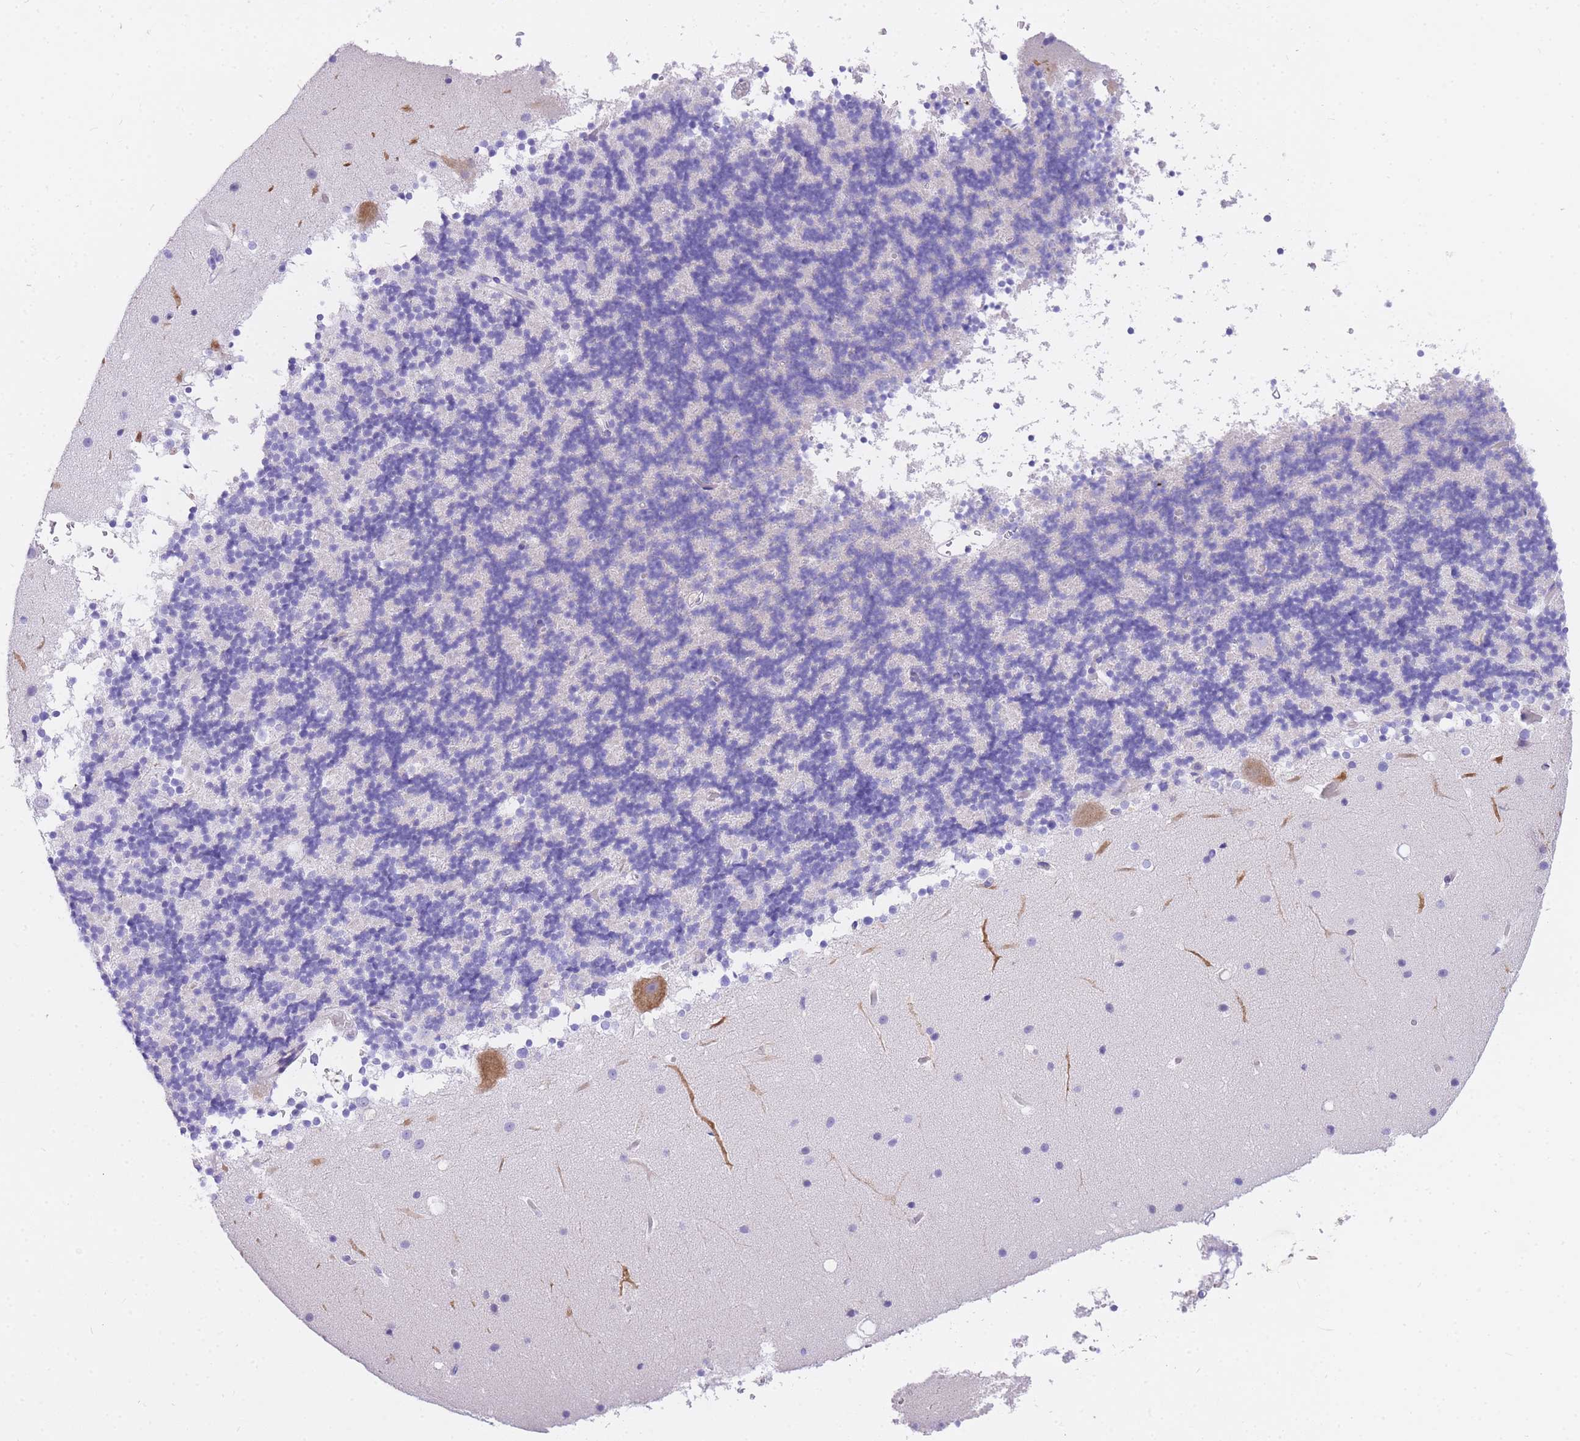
{"staining": {"intensity": "negative", "quantity": "none", "location": "none"}, "tissue": "cerebellum", "cell_type": "Cells in granular layer", "image_type": "normal", "snomed": [{"axis": "morphology", "description": "Normal tissue, NOS"}, {"axis": "topography", "description": "Cerebellum"}], "caption": "Histopathology image shows no significant protein expression in cells in granular layer of normal cerebellum.", "gene": "UPK1A", "patient": {"sex": "male", "age": 57}}